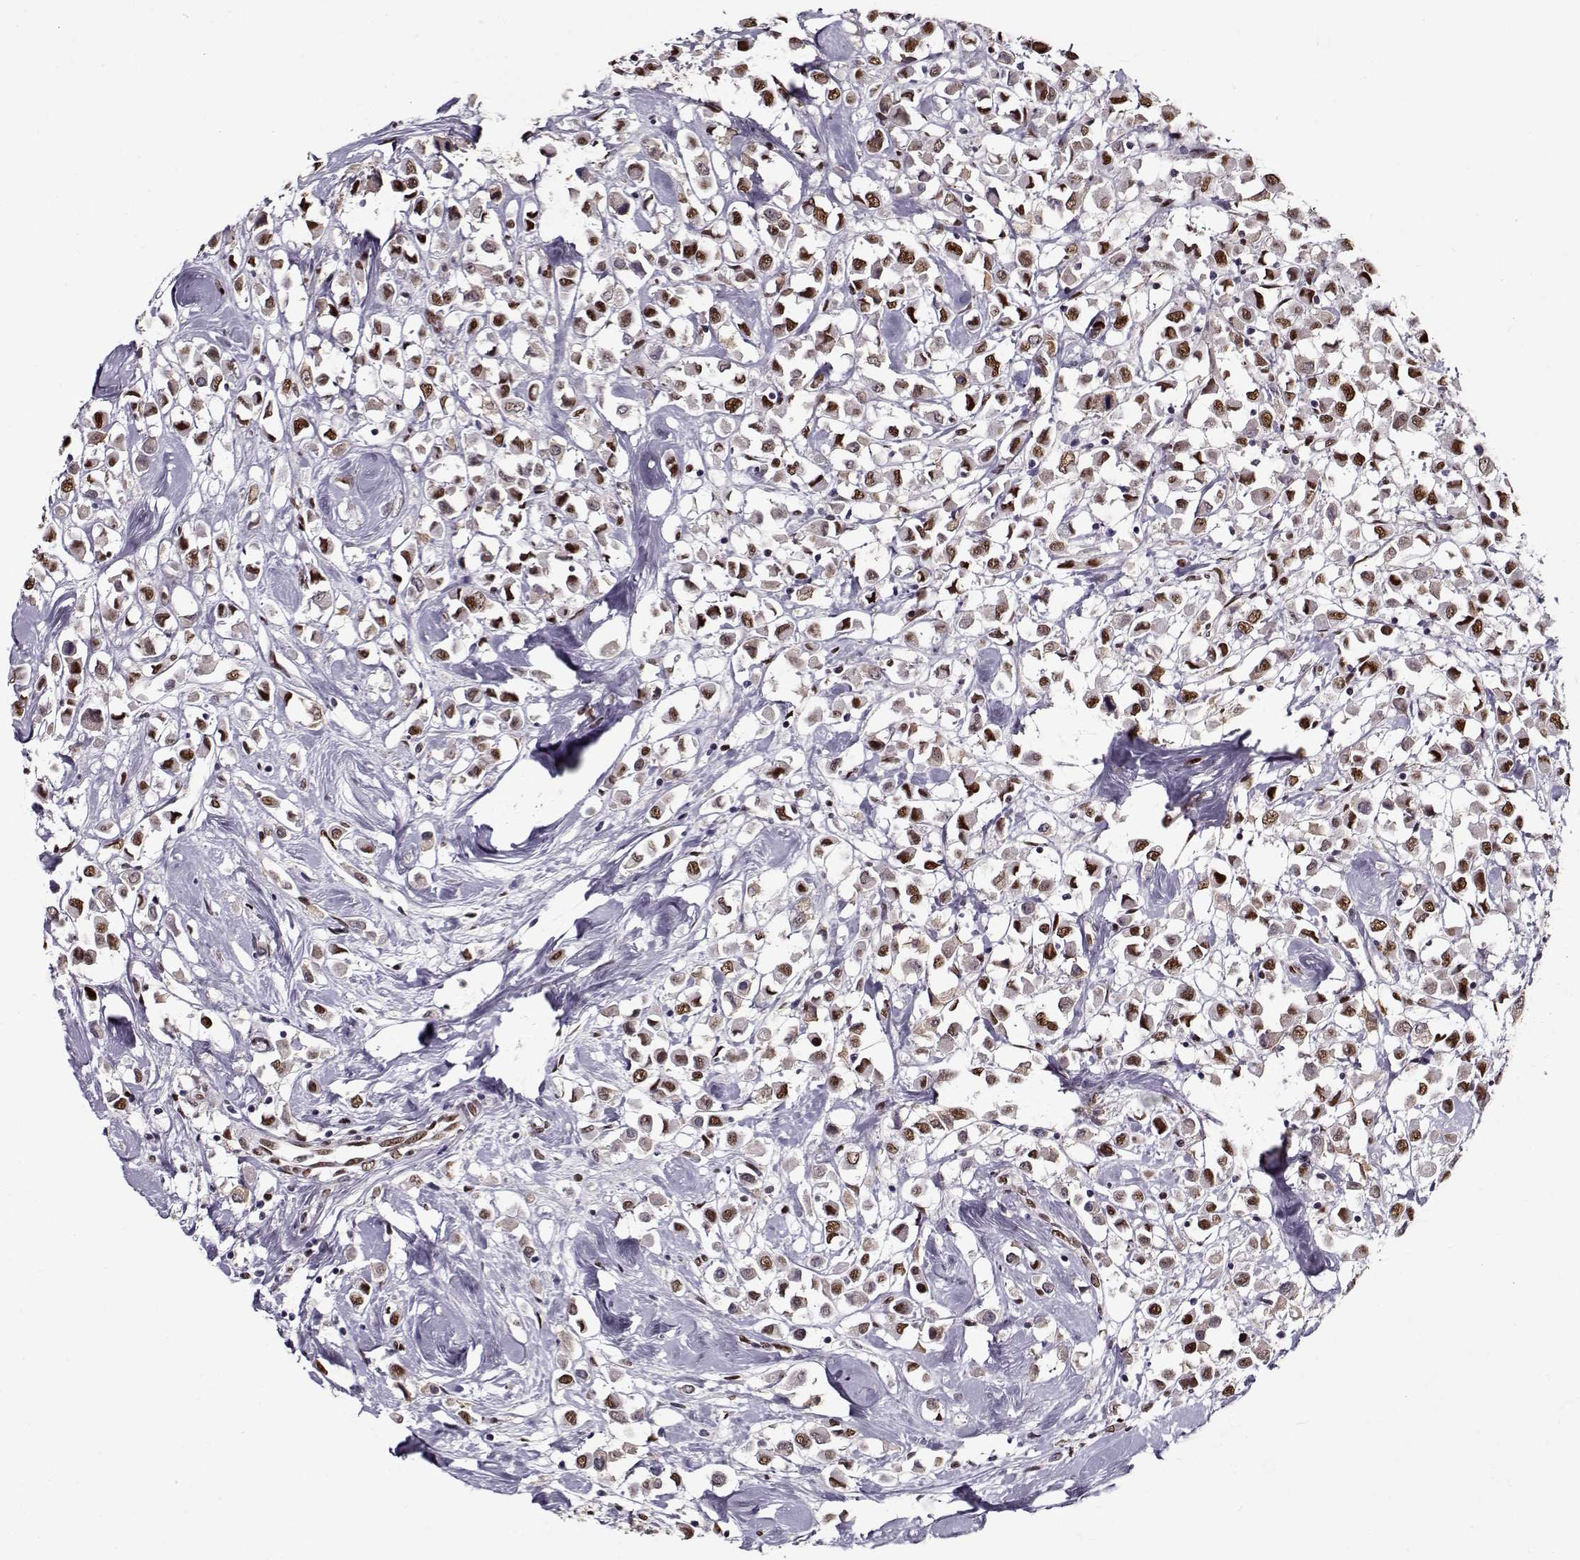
{"staining": {"intensity": "moderate", "quantity": ">75%", "location": "nuclear"}, "tissue": "breast cancer", "cell_type": "Tumor cells", "image_type": "cancer", "snomed": [{"axis": "morphology", "description": "Duct carcinoma"}, {"axis": "topography", "description": "Breast"}], "caption": "A medium amount of moderate nuclear expression is seen in about >75% of tumor cells in breast invasive ductal carcinoma tissue.", "gene": "PRMT8", "patient": {"sex": "female", "age": 61}}